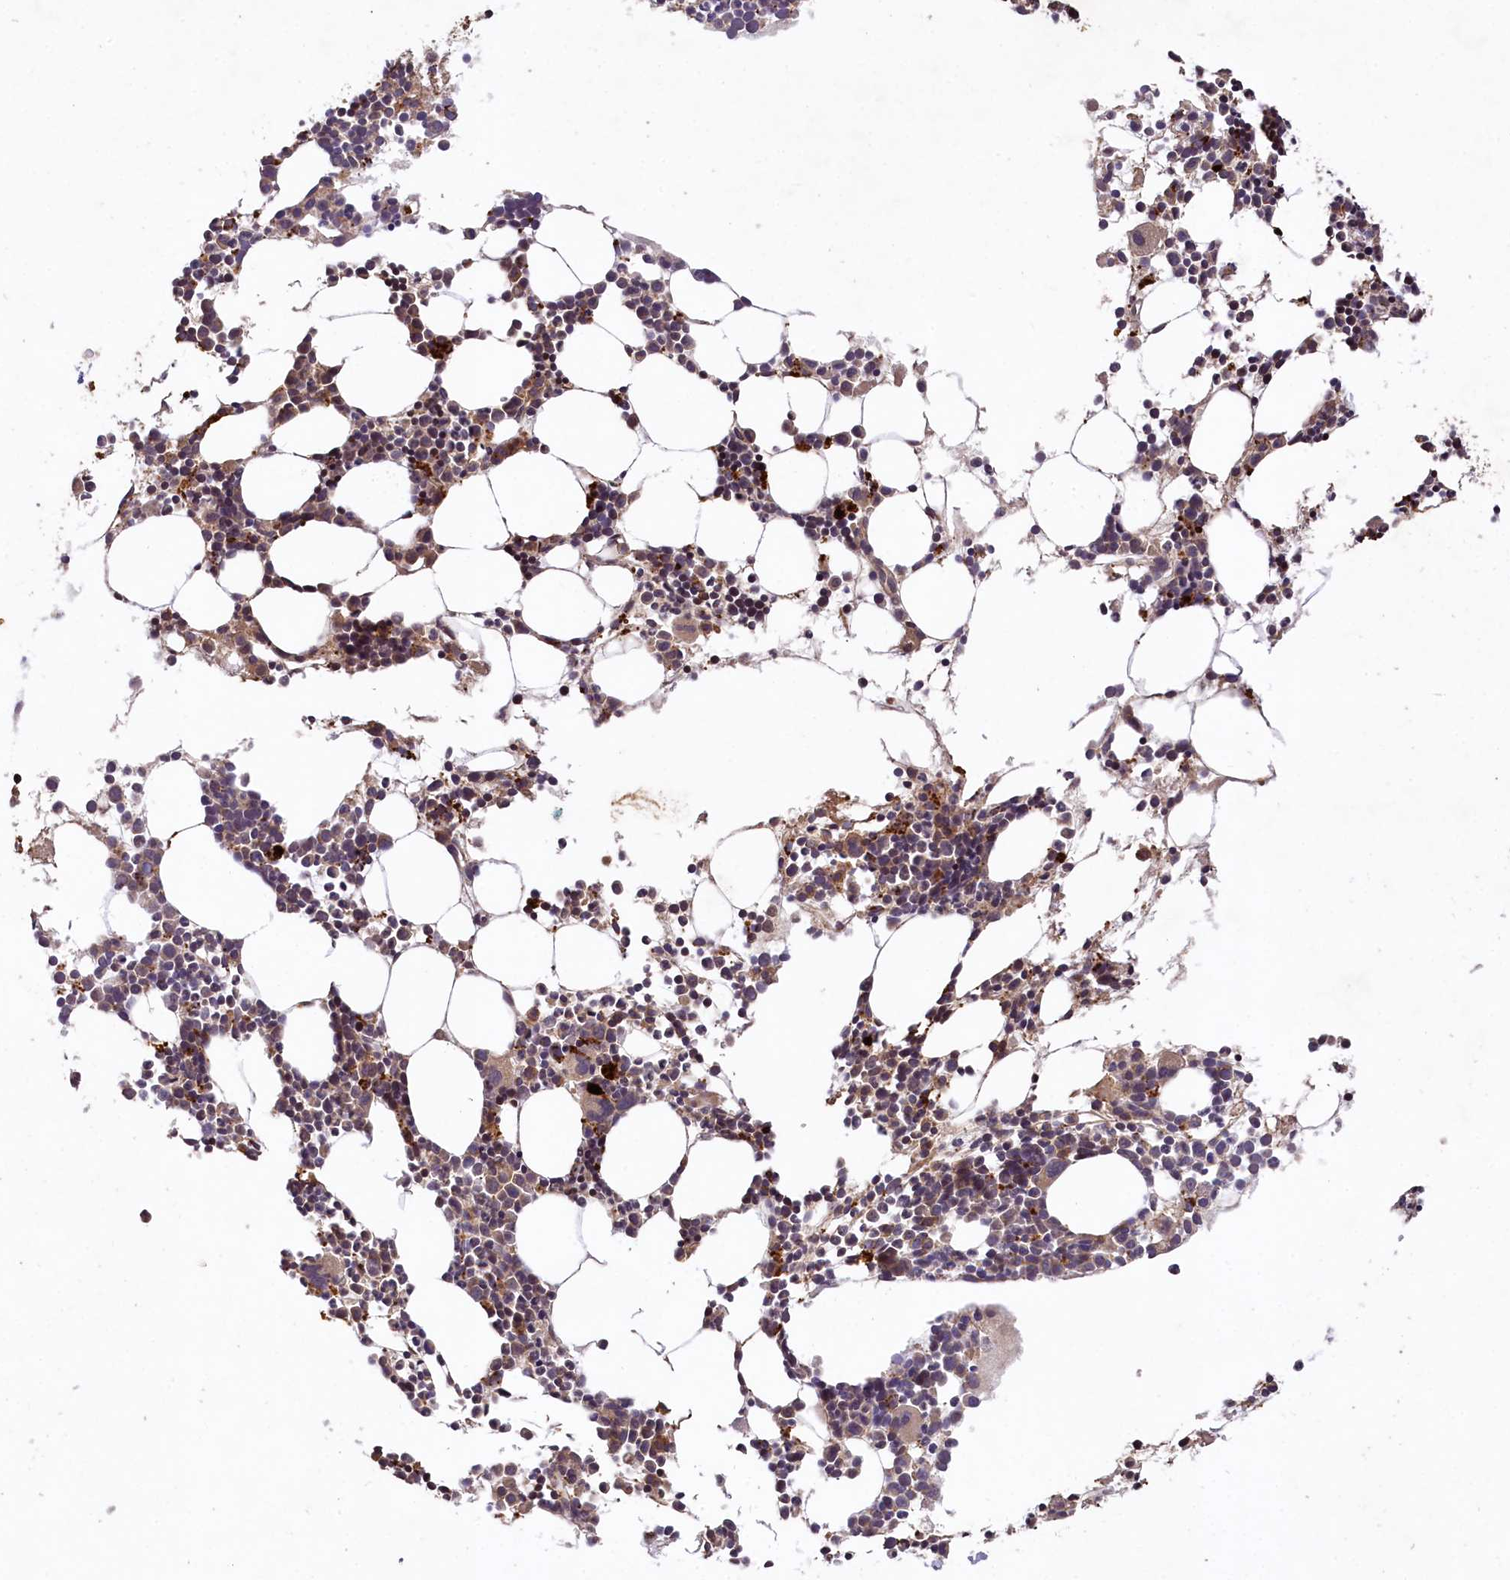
{"staining": {"intensity": "moderate", "quantity": "25%-75%", "location": "cytoplasmic/membranous"}, "tissue": "bone marrow", "cell_type": "Hematopoietic cells", "image_type": "normal", "snomed": [{"axis": "morphology", "description": "Normal tissue, NOS"}, {"axis": "topography", "description": "Bone marrow"}], "caption": "This micrograph exhibits immunohistochemistry staining of benign bone marrow, with medium moderate cytoplasmic/membranous expression in approximately 25%-75% of hematopoietic cells.", "gene": "MCF2L2", "patient": {"sex": "female", "age": 89}}